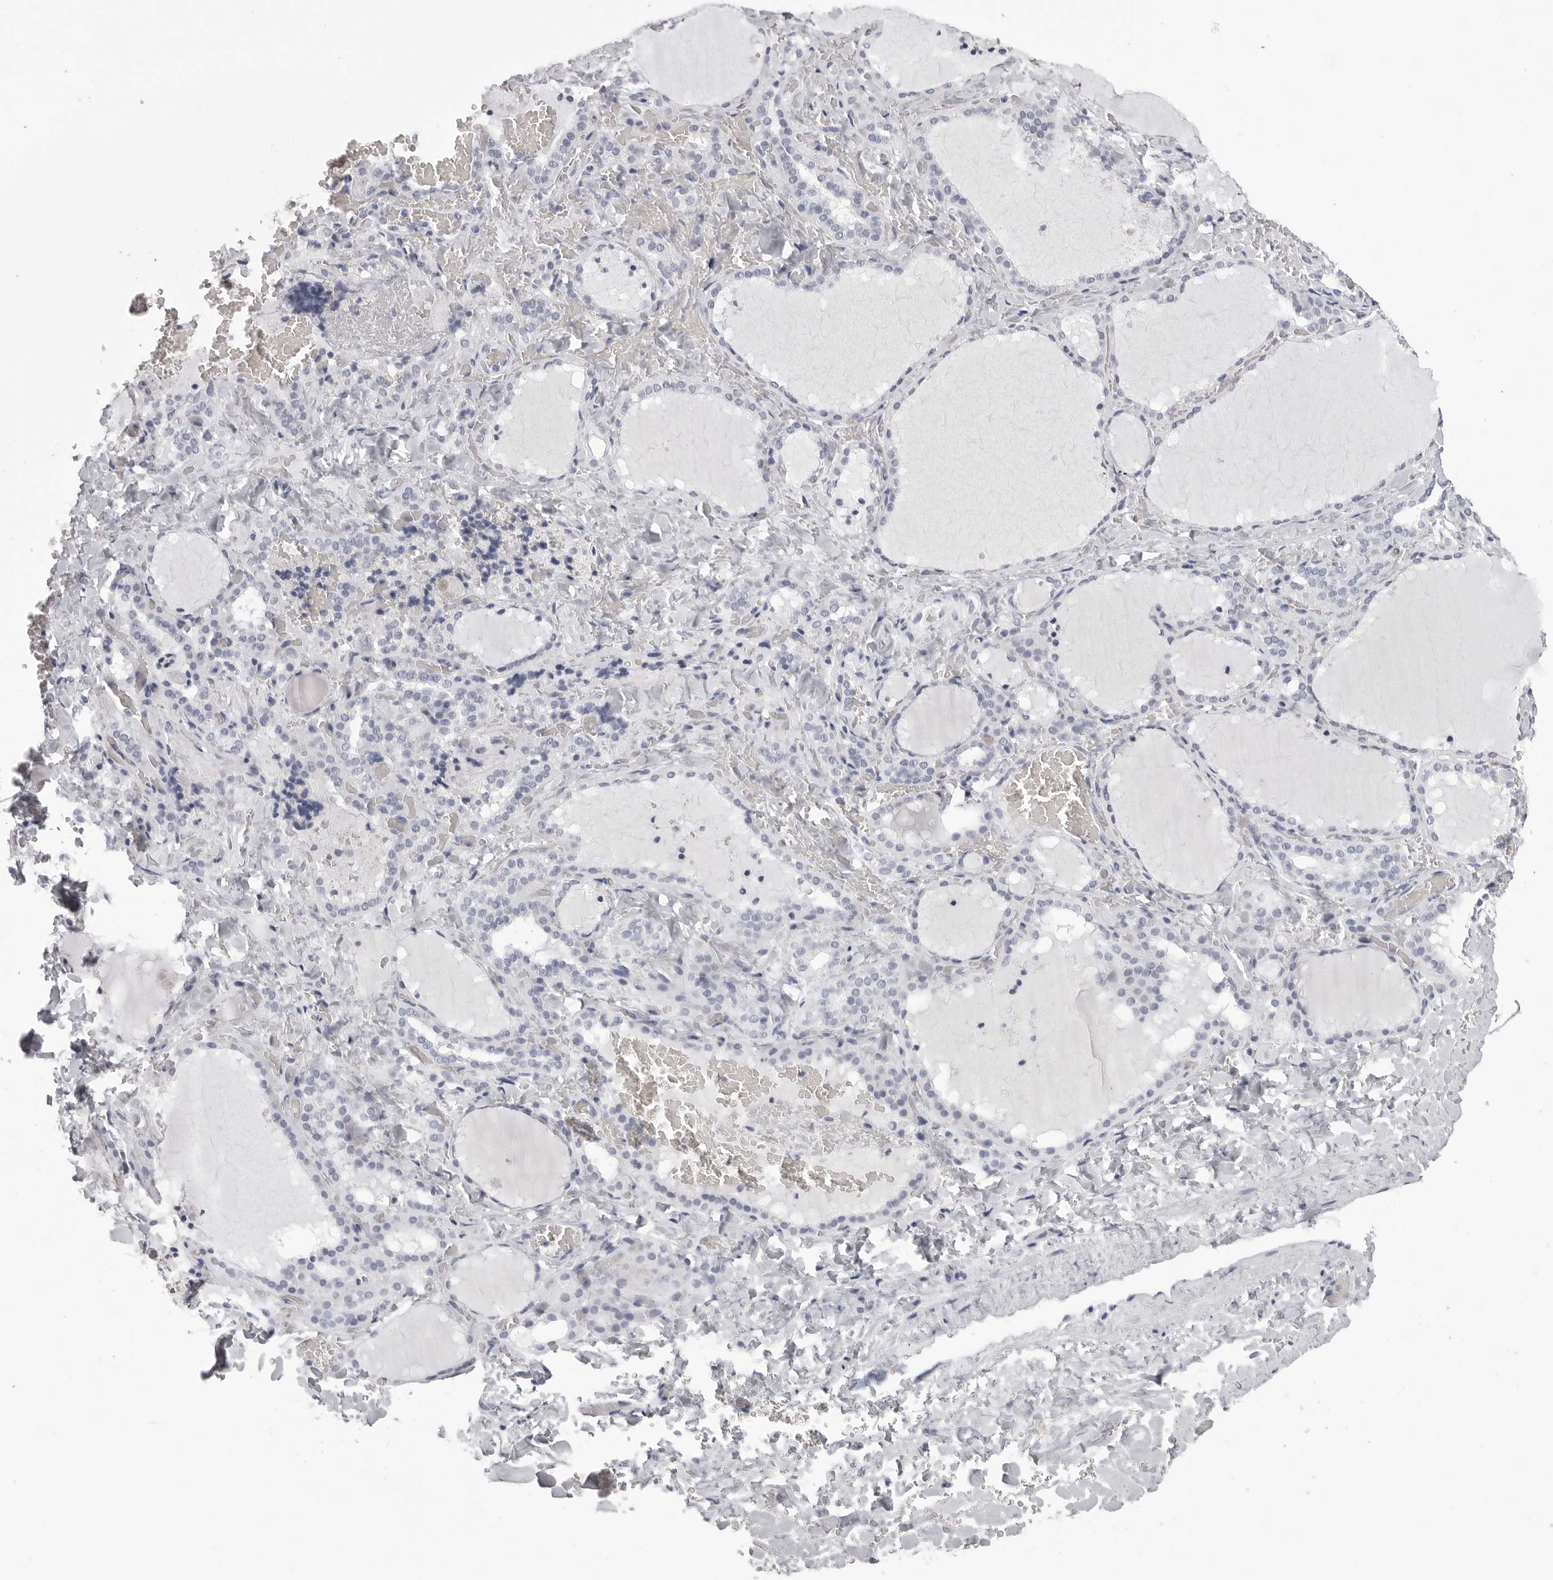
{"staining": {"intensity": "negative", "quantity": "none", "location": "none"}, "tissue": "thyroid gland", "cell_type": "Glandular cells", "image_type": "normal", "snomed": [{"axis": "morphology", "description": "Normal tissue, NOS"}, {"axis": "topography", "description": "Thyroid gland"}], "caption": "IHC of benign human thyroid gland exhibits no positivity in glandular cells.", "gene": "BPIFA1", "patient": {"sex": "female", "age": 22}}